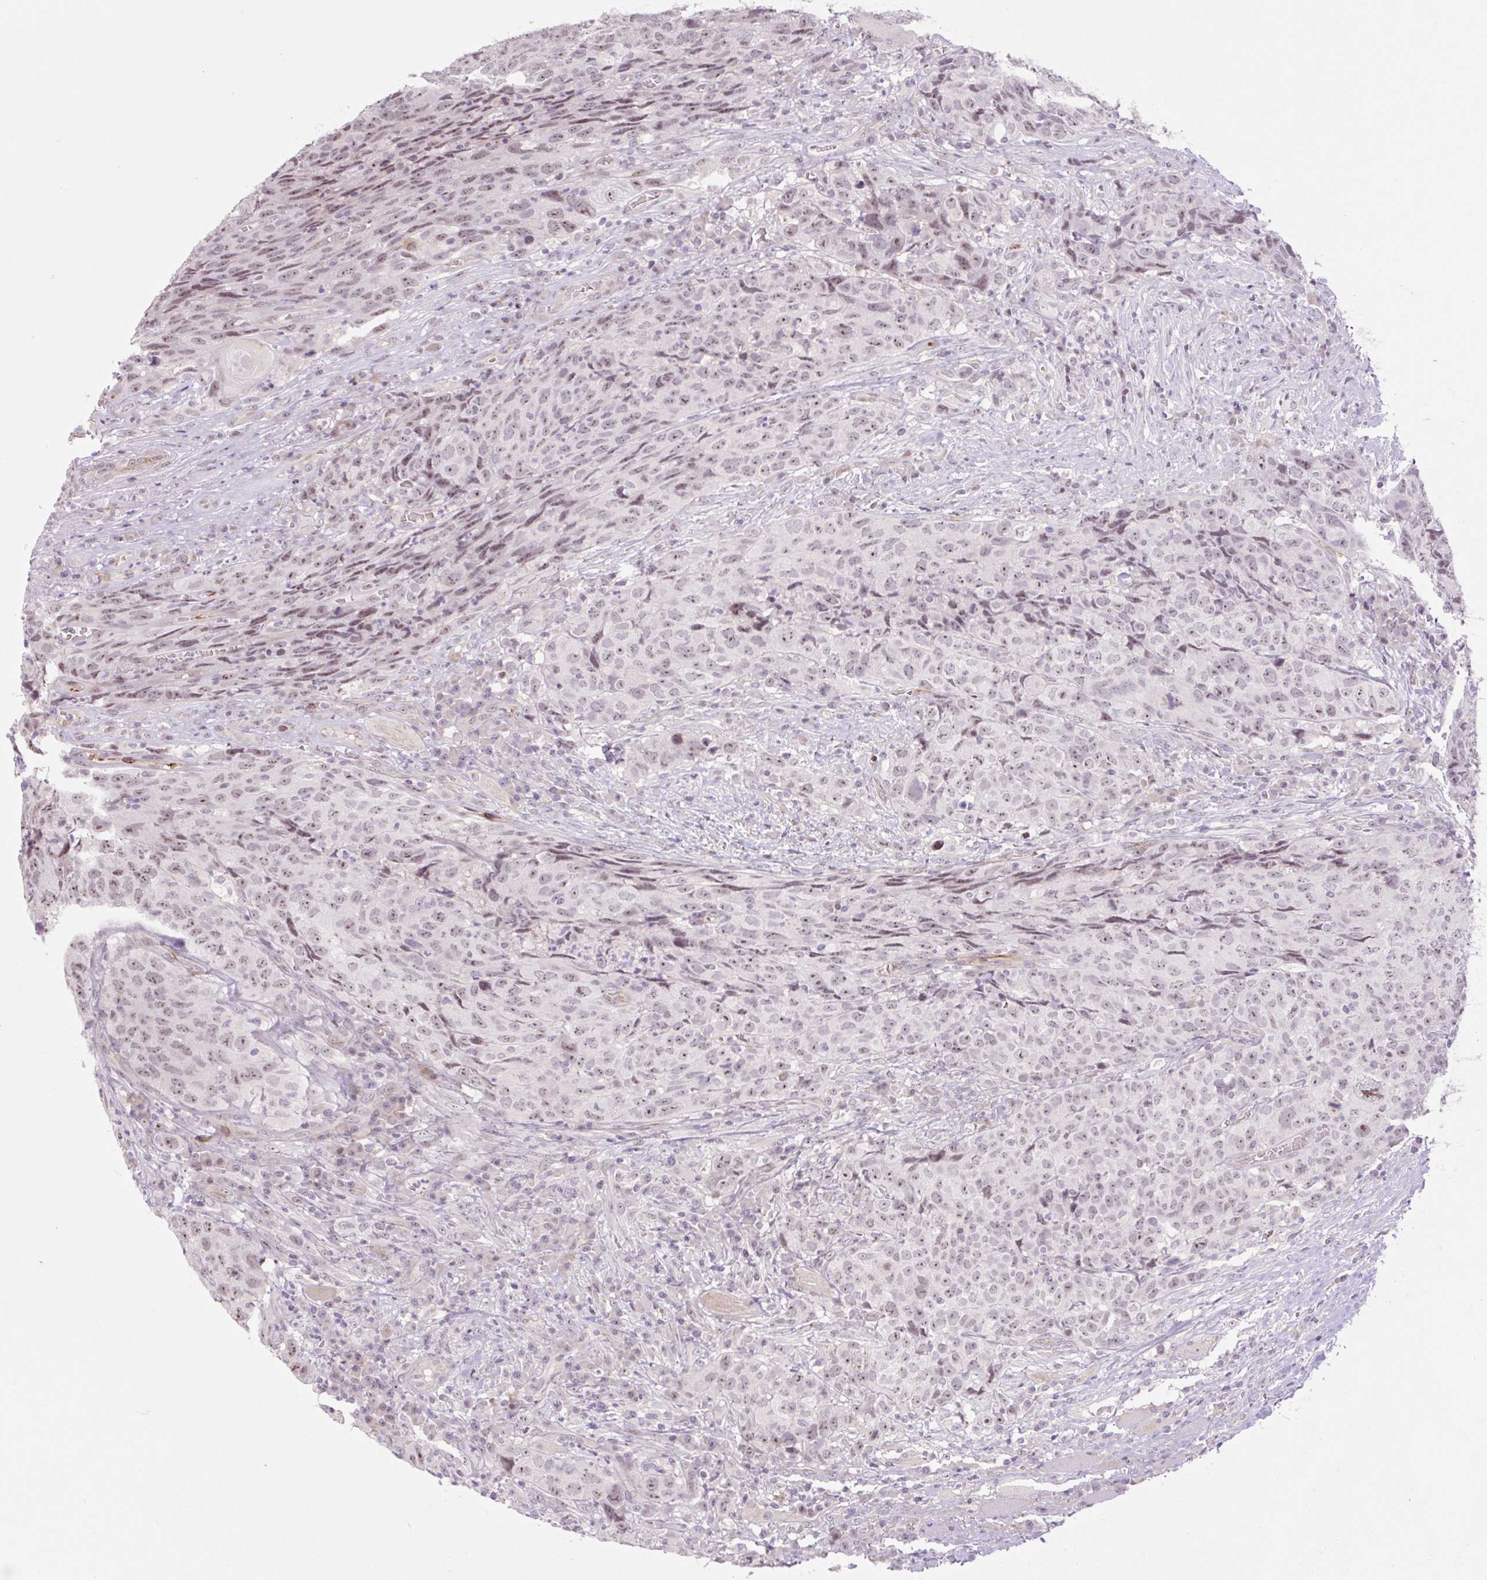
{"staining": {"intensity": "weak", "quantity": "25%-75%", "location": "nuclear"}, "tissue": "head and neck cancer", "cell_type": "Tumor cells", "image_type": "cancer", "snomed": [{"axis": "morphology", "description": "Squamous cell carcinoma, NOS"}, {"axis": "topography", "description": "Head-Neck"}], "caption": "Immunohistochemical staining of squamous cell carcinoma (head and neck) demonstrates weak nuclear protein staining in about 25%-75% of tumor cells. (DAB (3,3'-diaminobenzidine) IHC, brown staining for protein, blue staining for nuclei).", "gene": "ZNF417", "patient": {"sex": "male", "age": 66}}